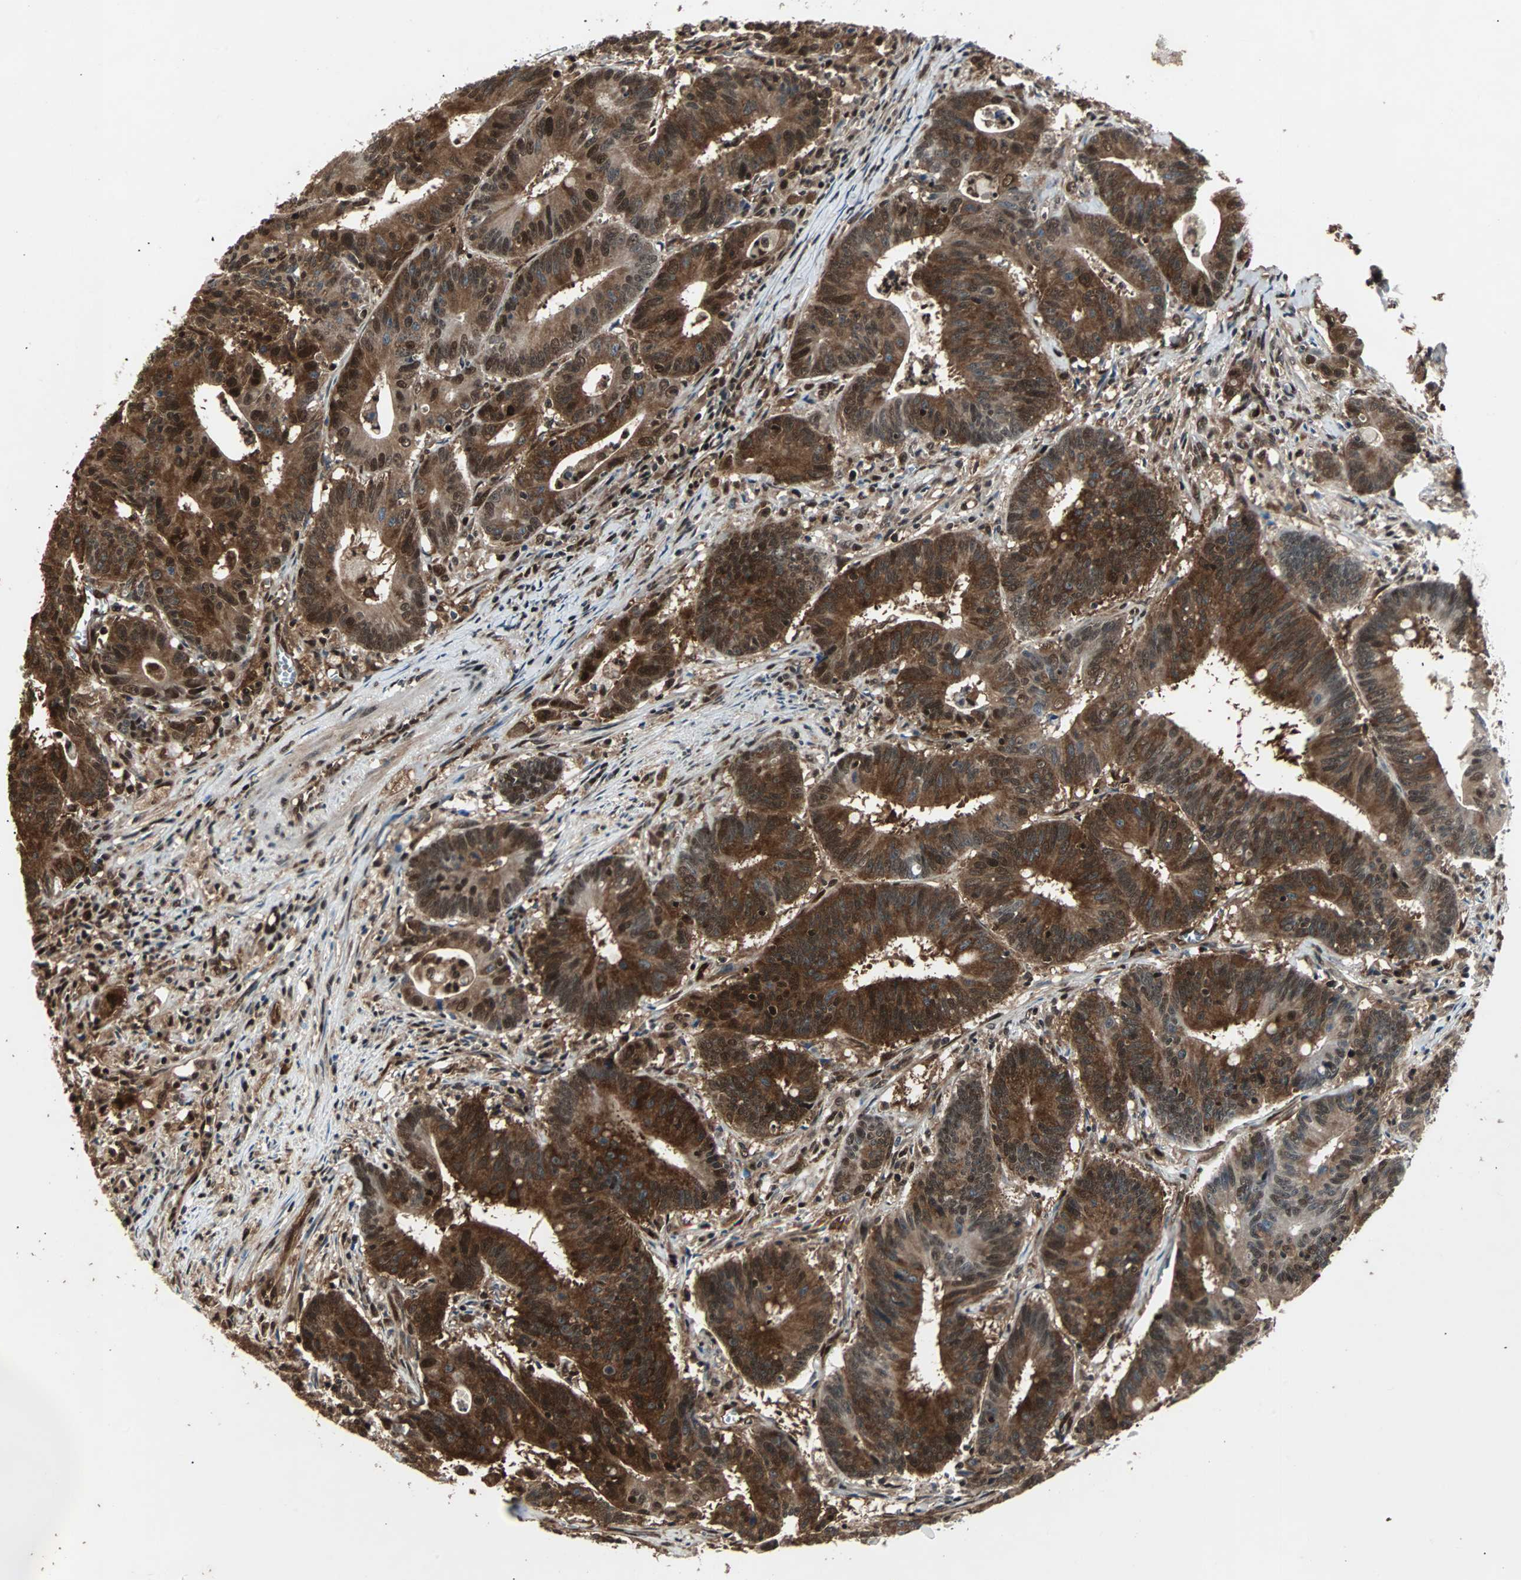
{"staining": {"intensity": "strong", "quantity": ">75%", "location": "cytoplasmic/membranous,nuclear"}, "tissue": "colorectal cancer", "cell_type": "Tumor cells", "image_type": "cancer", "snomed": [{"axis": "morphology", "description": "Adenocarcinoma, NOS"}, {"axis": "topography", "description": "Colon"}], "caption": "Immunohistochemical staining of adenocarcinoma (colorectal) reveals high levels of strong cytoplasmic/membranous and nuclear positivity in about >75% of tumor cells.", "gene": "ACLY", "patient": {"sex": "male", "age": 45}}